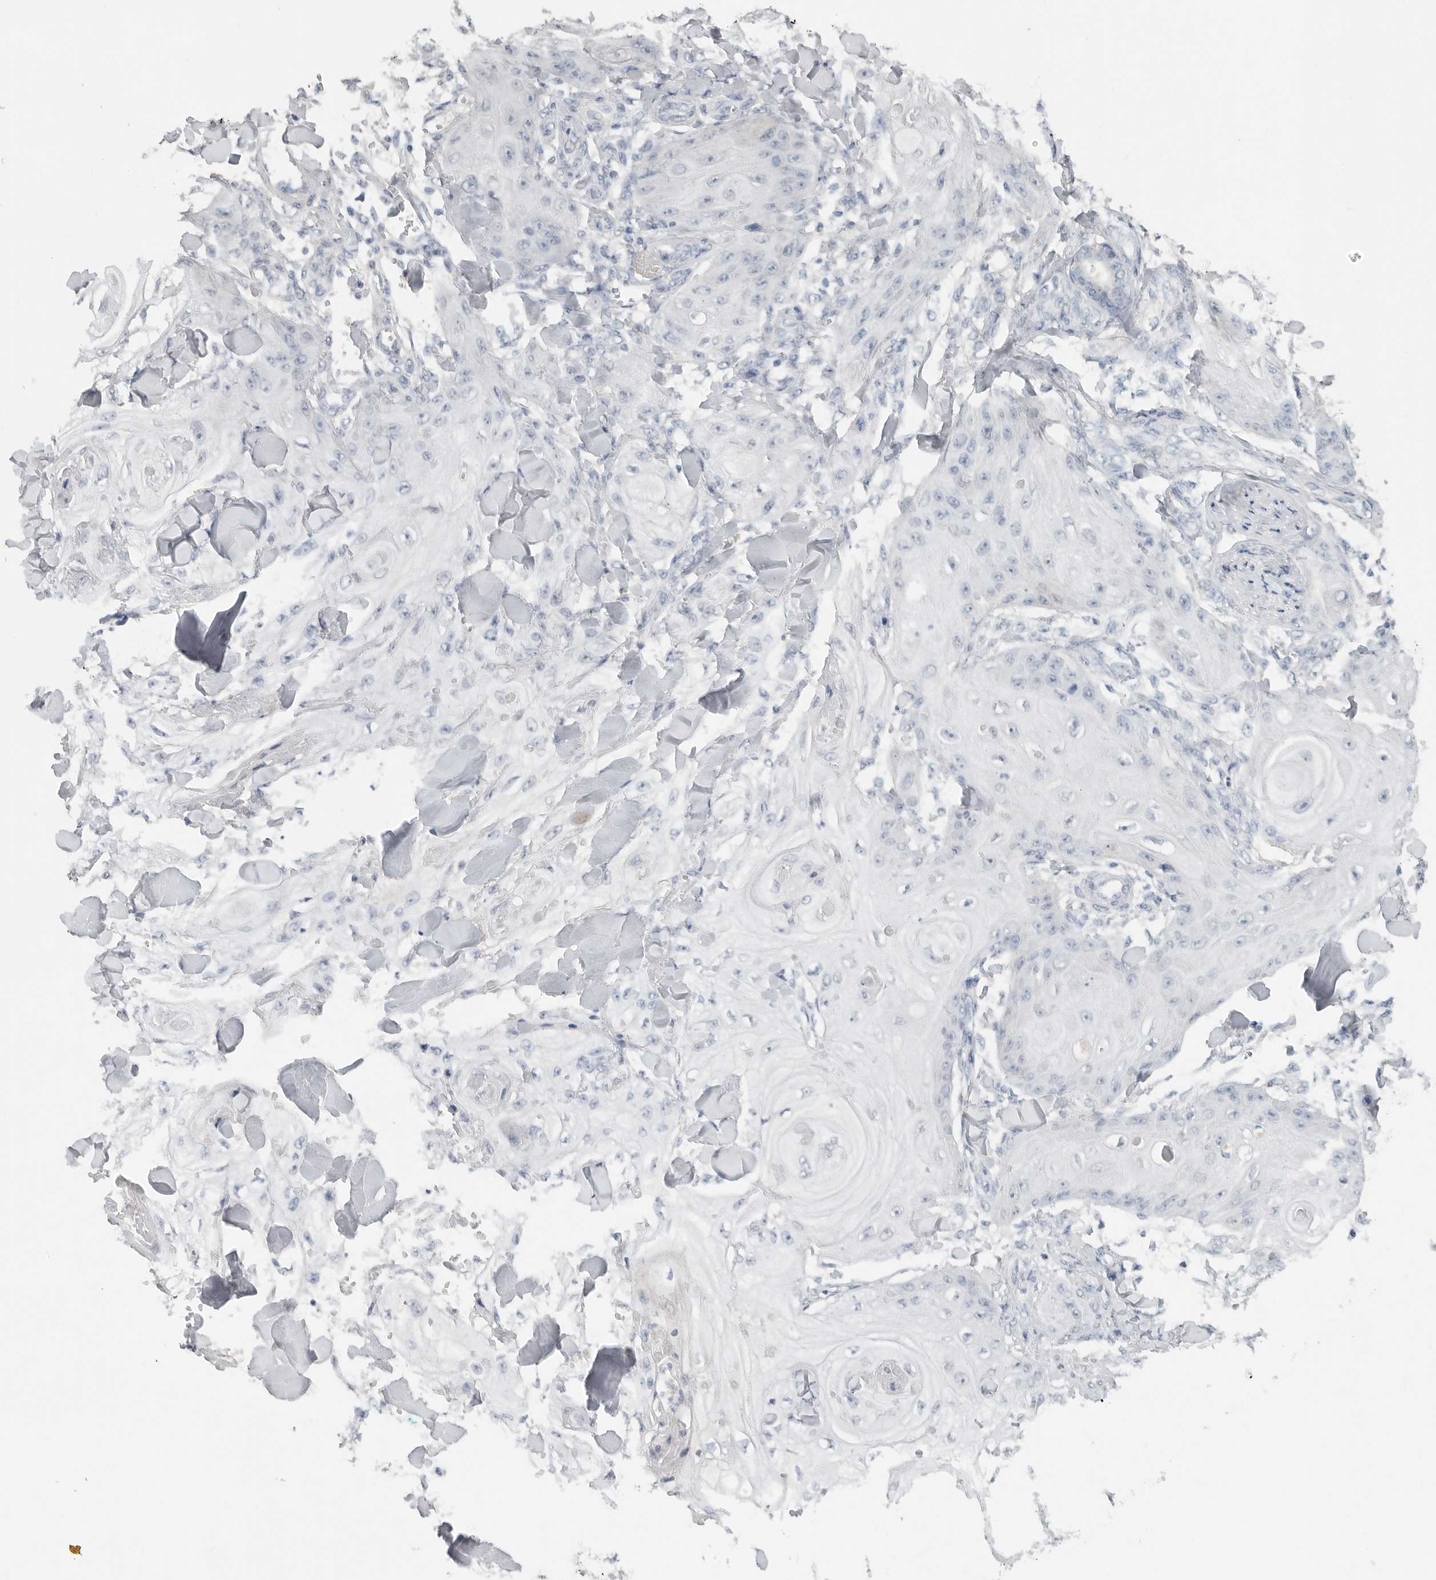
{"staining": {"intensity": "negative", "quantity": "none", "location": "none"}, "tissue": "skin cancer", "cell_type": "Tumor cells", "image_type": "cancer", "snomed": [{"axis": "morphology", "description": "Squamous cell carcinoma, NOS"}, {"axis": "topography", "description": "Skin"}], "caption": "Immunohistochemical staining of human skin squamous cell carcinoma shows no significant staining in tumor cells.", "gene": "REG4", "patient": {"sex": "male", "age": 74}}